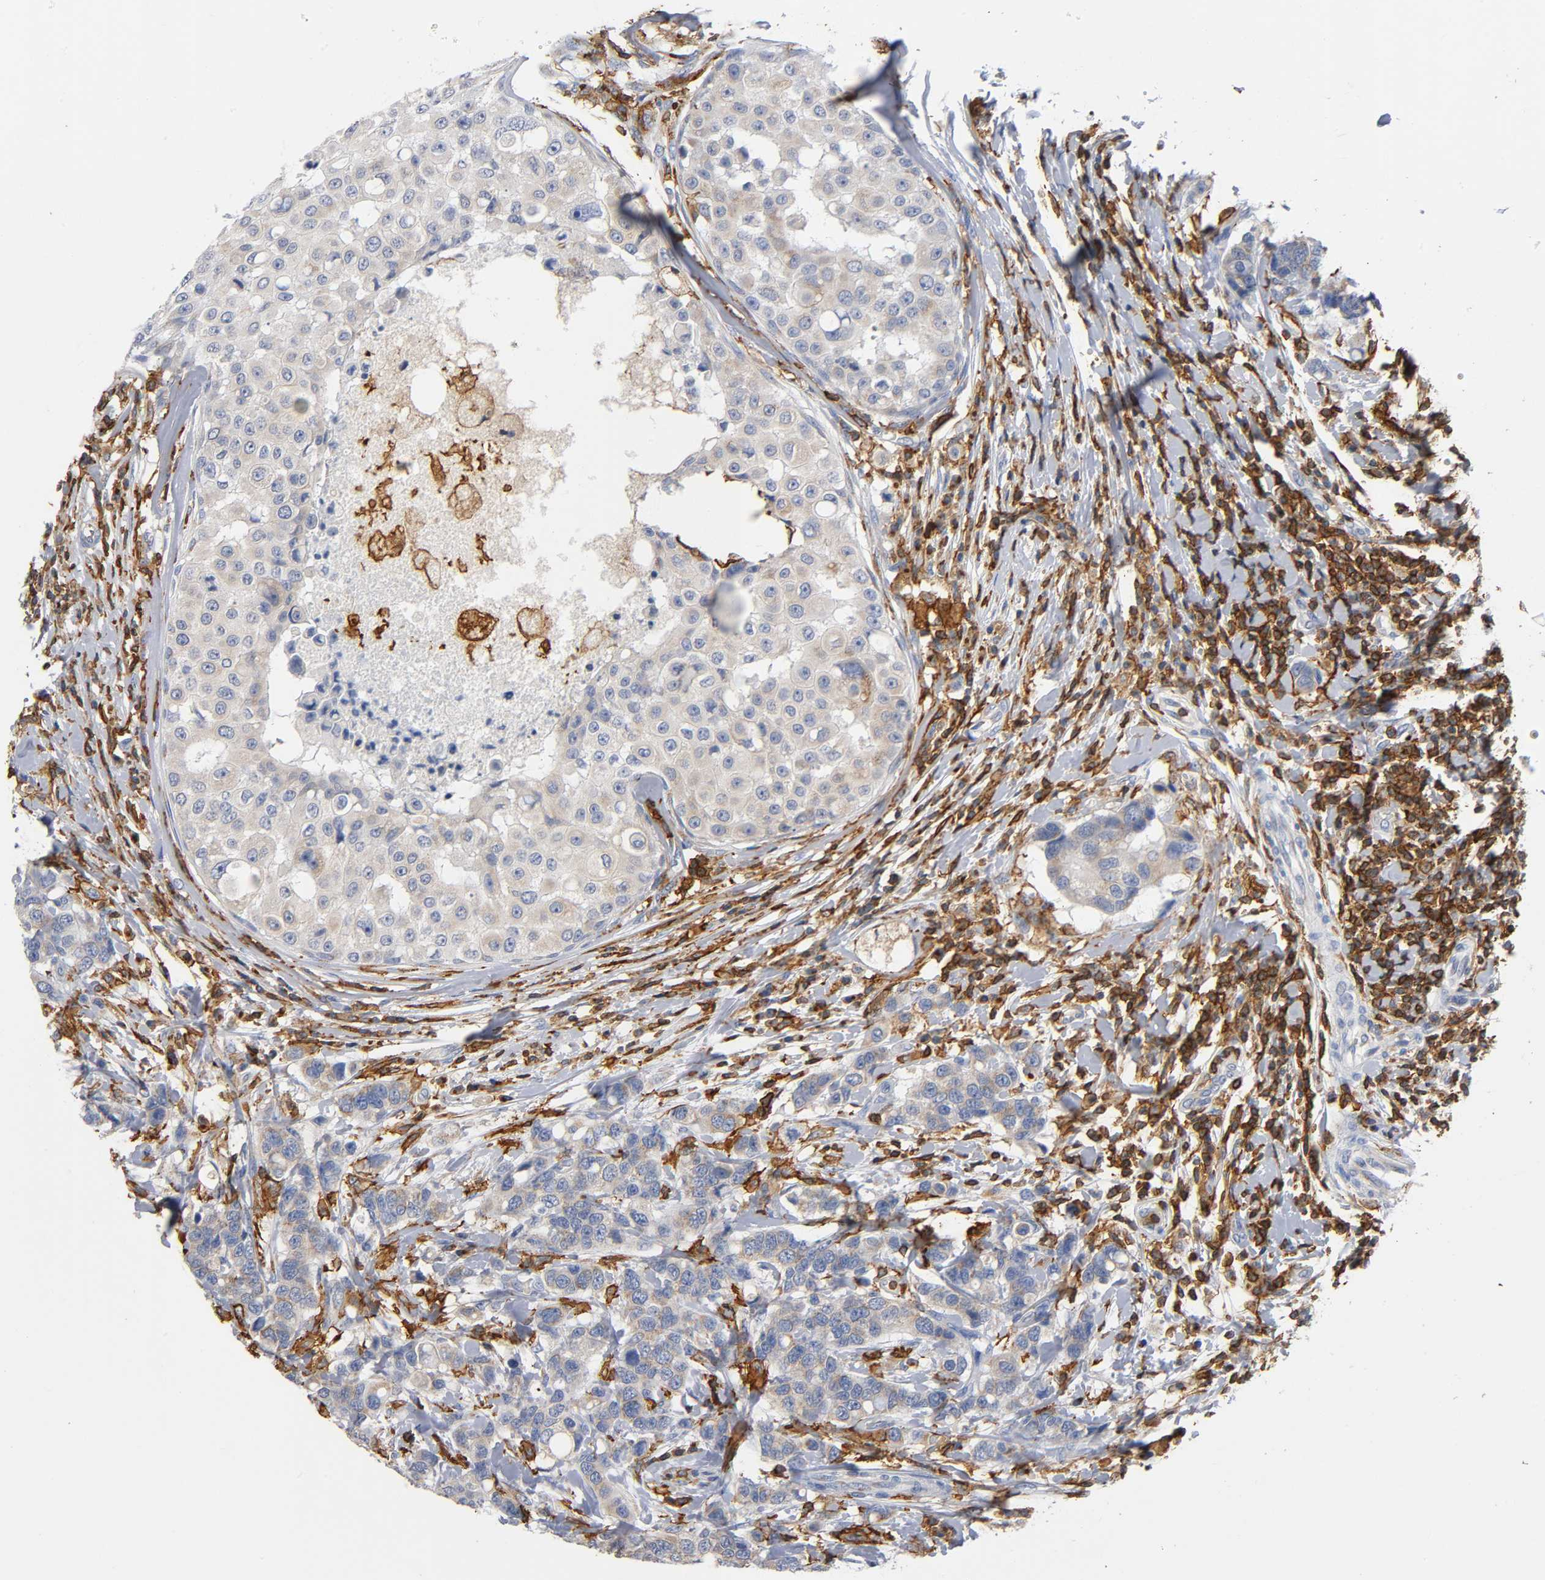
{"staining": {"intensity": "moderate", "quantity": "25%-75%", "location": "cytoplasmic/membranous"}, "tissue": "breast cancer", "cell_type": "Tumor cells", "image_type": "cancer", "snomed": [{"axis": "morphology", "description": "Duct carcinoma"}, {"axis": "topography", "description": "Breast"}], "caption": "This is a histology image of immunohistochemistry staining of breast cancer (infiltrating ductal carcinoma), which shows moderate staining in the cytoplasmic/membranous of tumor cells.", "gene": "CAPN10", "patient": {"sex": "female", "age": 27}}